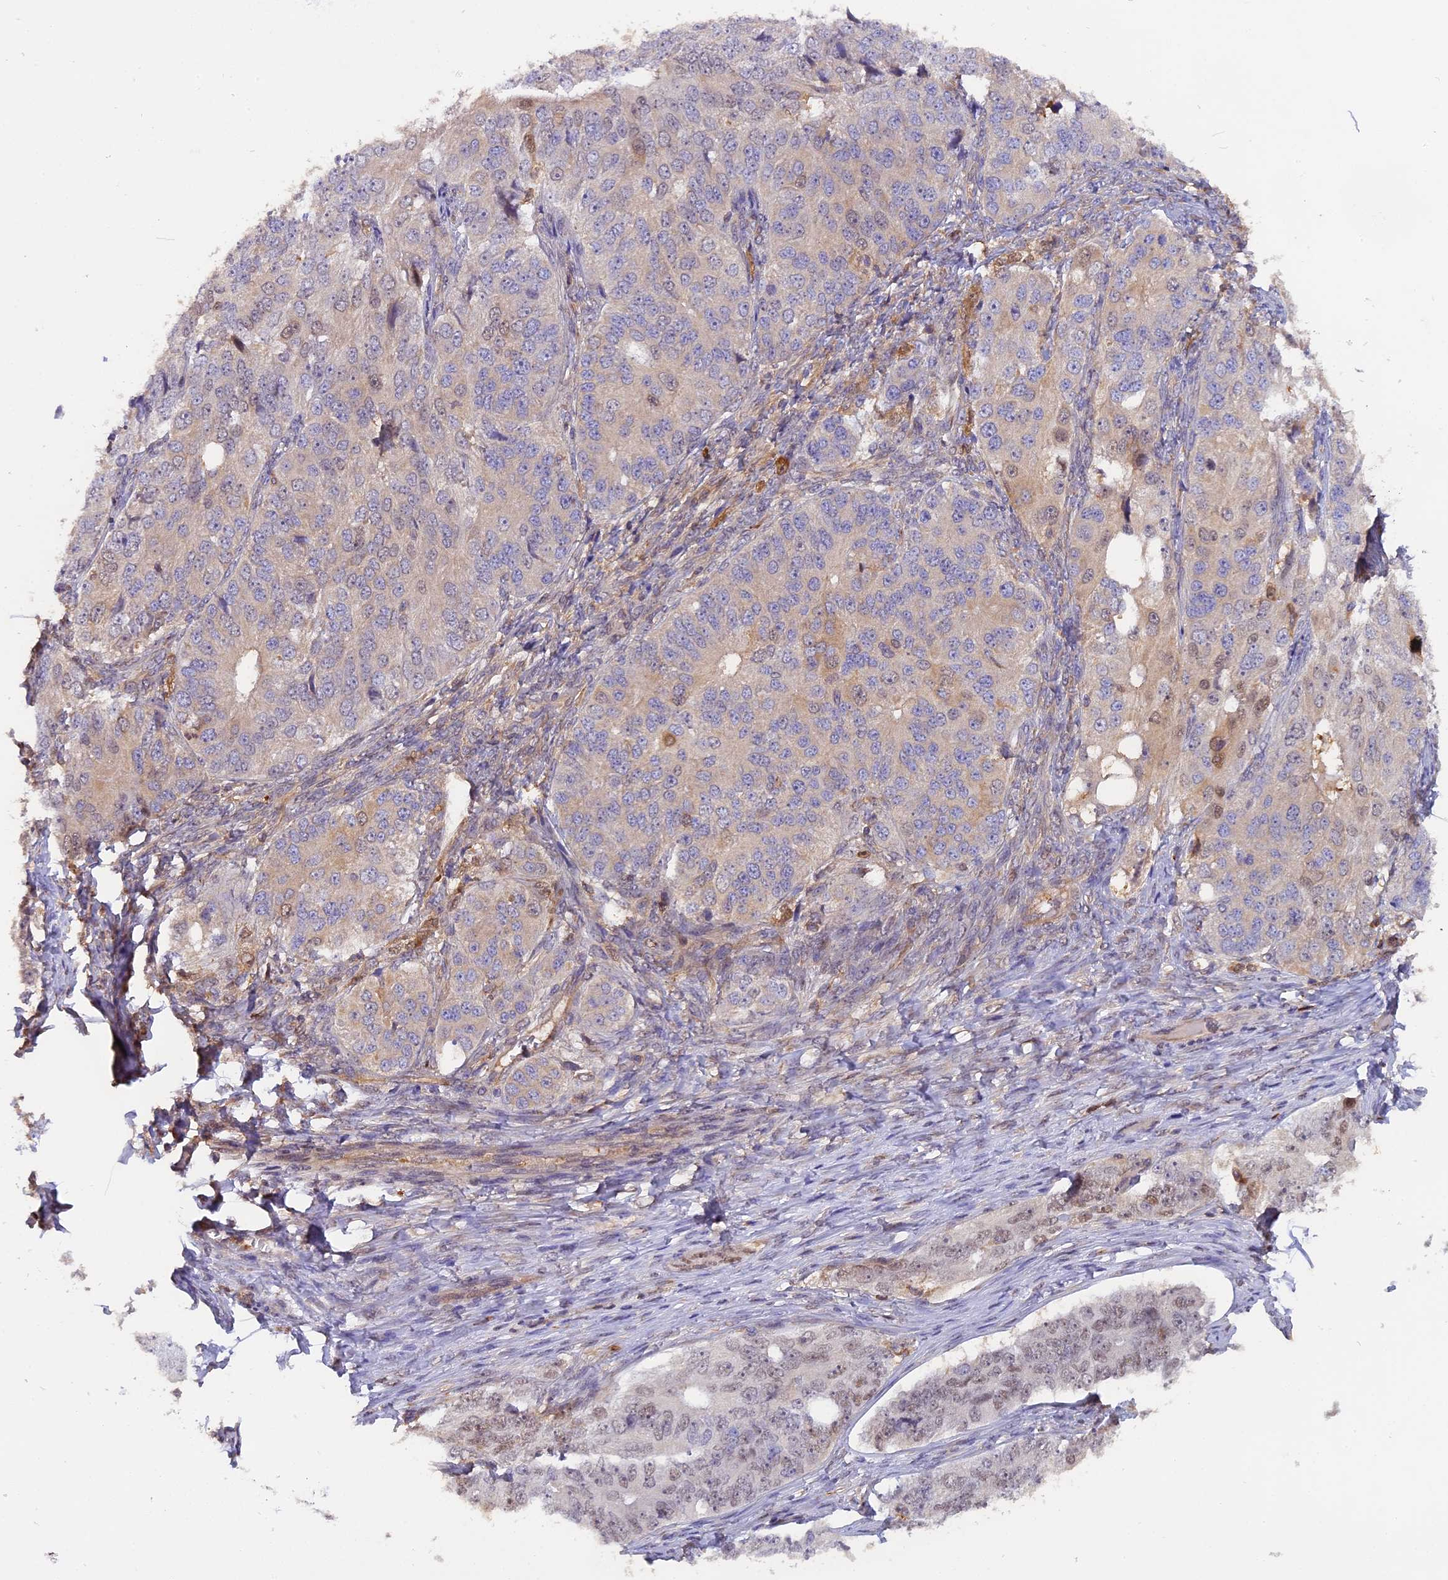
{"staining": {"intensity": "weak", "quantity": "<25%", "location": "nuclear"}, "tissue": "ovarian cancer", "cell_type": "Tumor cells", "image_type": "cancer", "snomed": [{"axis": "morphology", "description": "Carcinoma, endometroid"}, {"axis": "topography", "description": "Ovary"}], "caption": "Immunohistochemistry image of human ovarian endometroid carcinoma stained for a protein (brown), which exhibits no staining in tumor cells.", "gene": "FAM118B", "patient": {"sex": "female", "age": 51}}